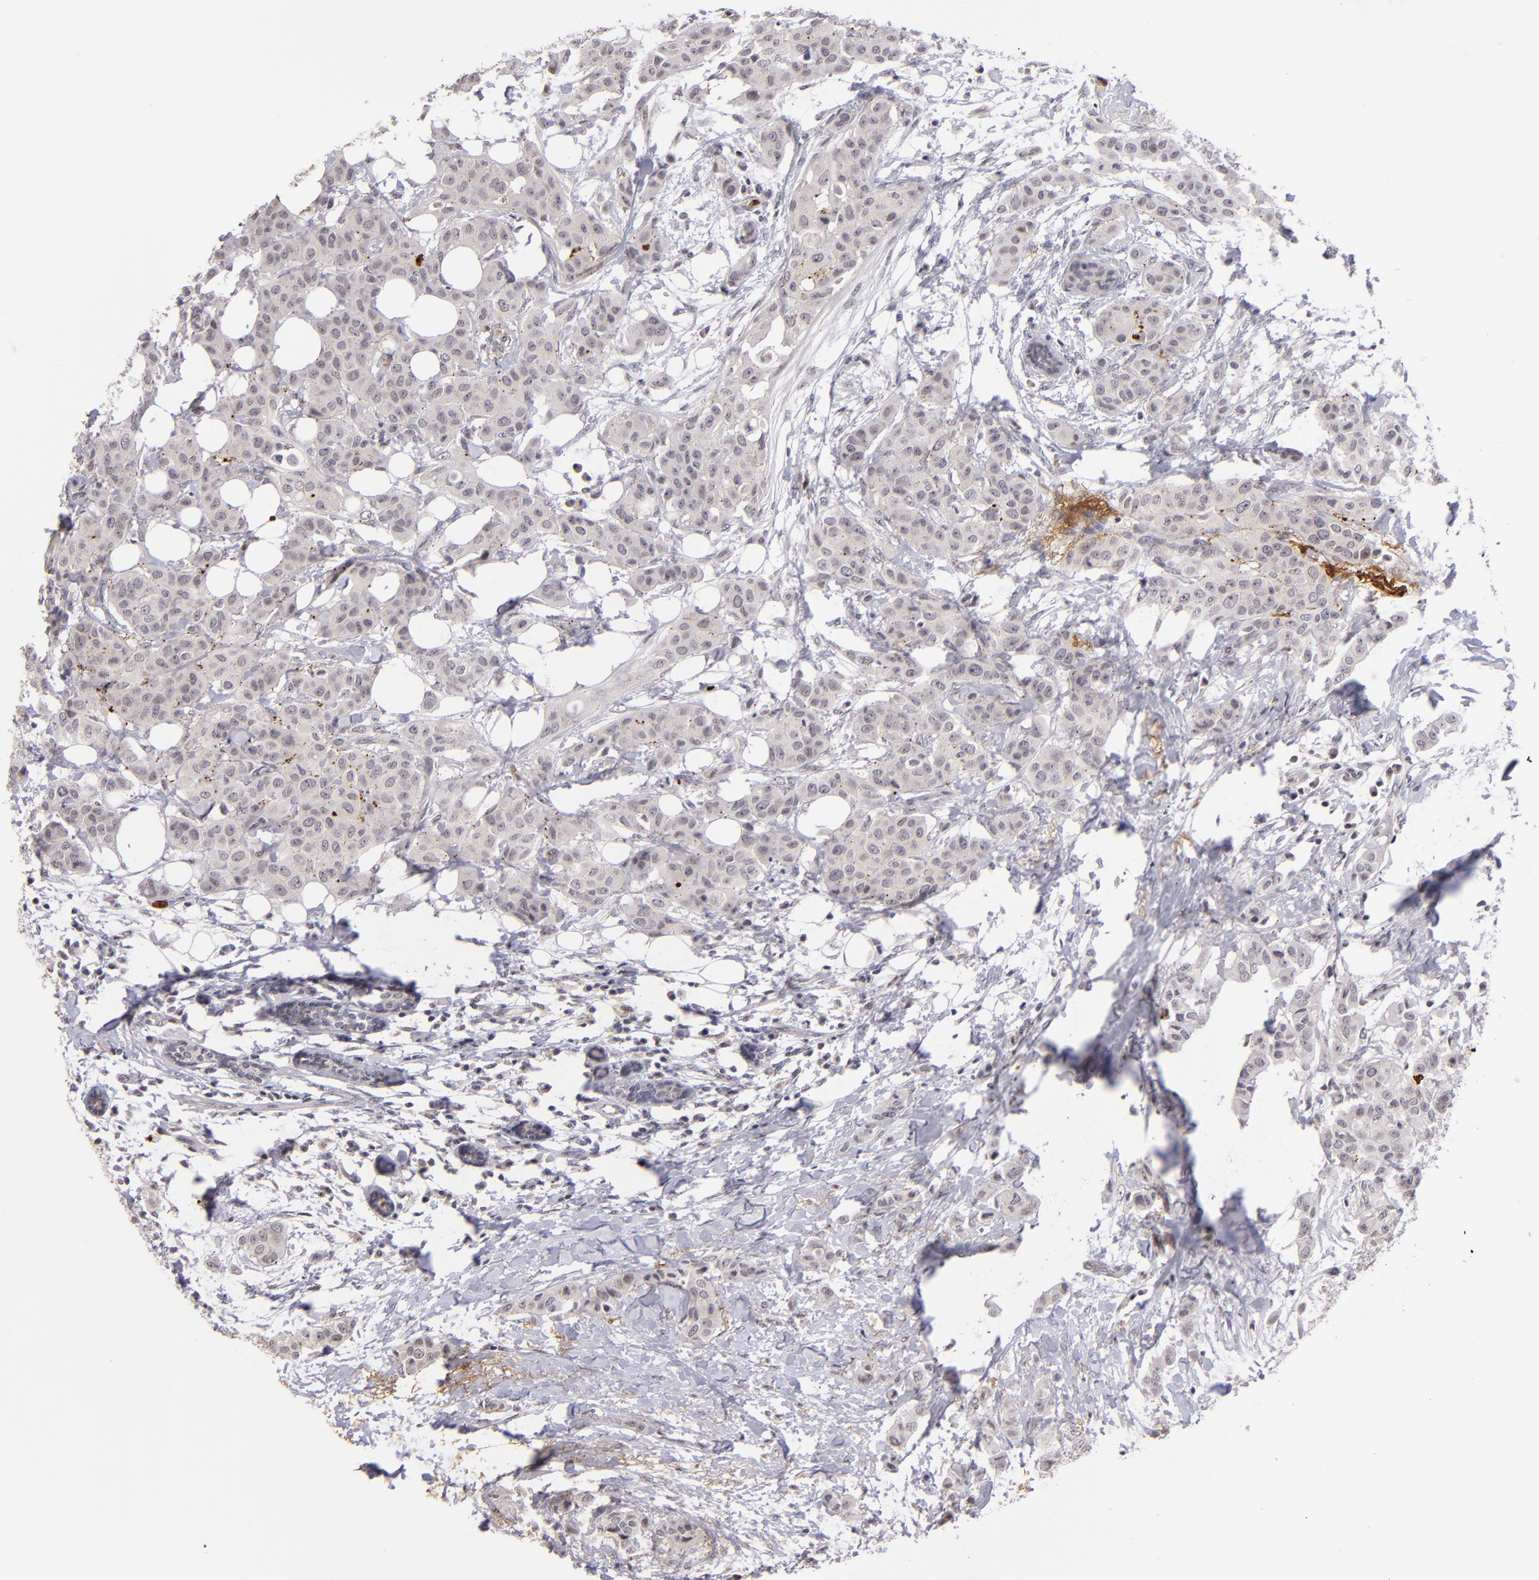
{"staining": {"intensity": "negative", "quantity": "none", "location": "none"}, "tissue": "breast cancer", "cell_type": "Tumor cells", "image_type": "cancer", "snomed": [{"axis": "morphology", "description": "Duct carcinoma"}, {"axis": "topography", "description": "Breast"}], "caption": "A micrograph of infiltrating ductal carcinoma (breast) stained for a protein displays no brown staining in tumor cells. (Brightfield microscopy of DAB immunohistochemistry (IHC) at high magnification).", "gene": "RXRG", "patient": {"sex": "female", "age": 40}}